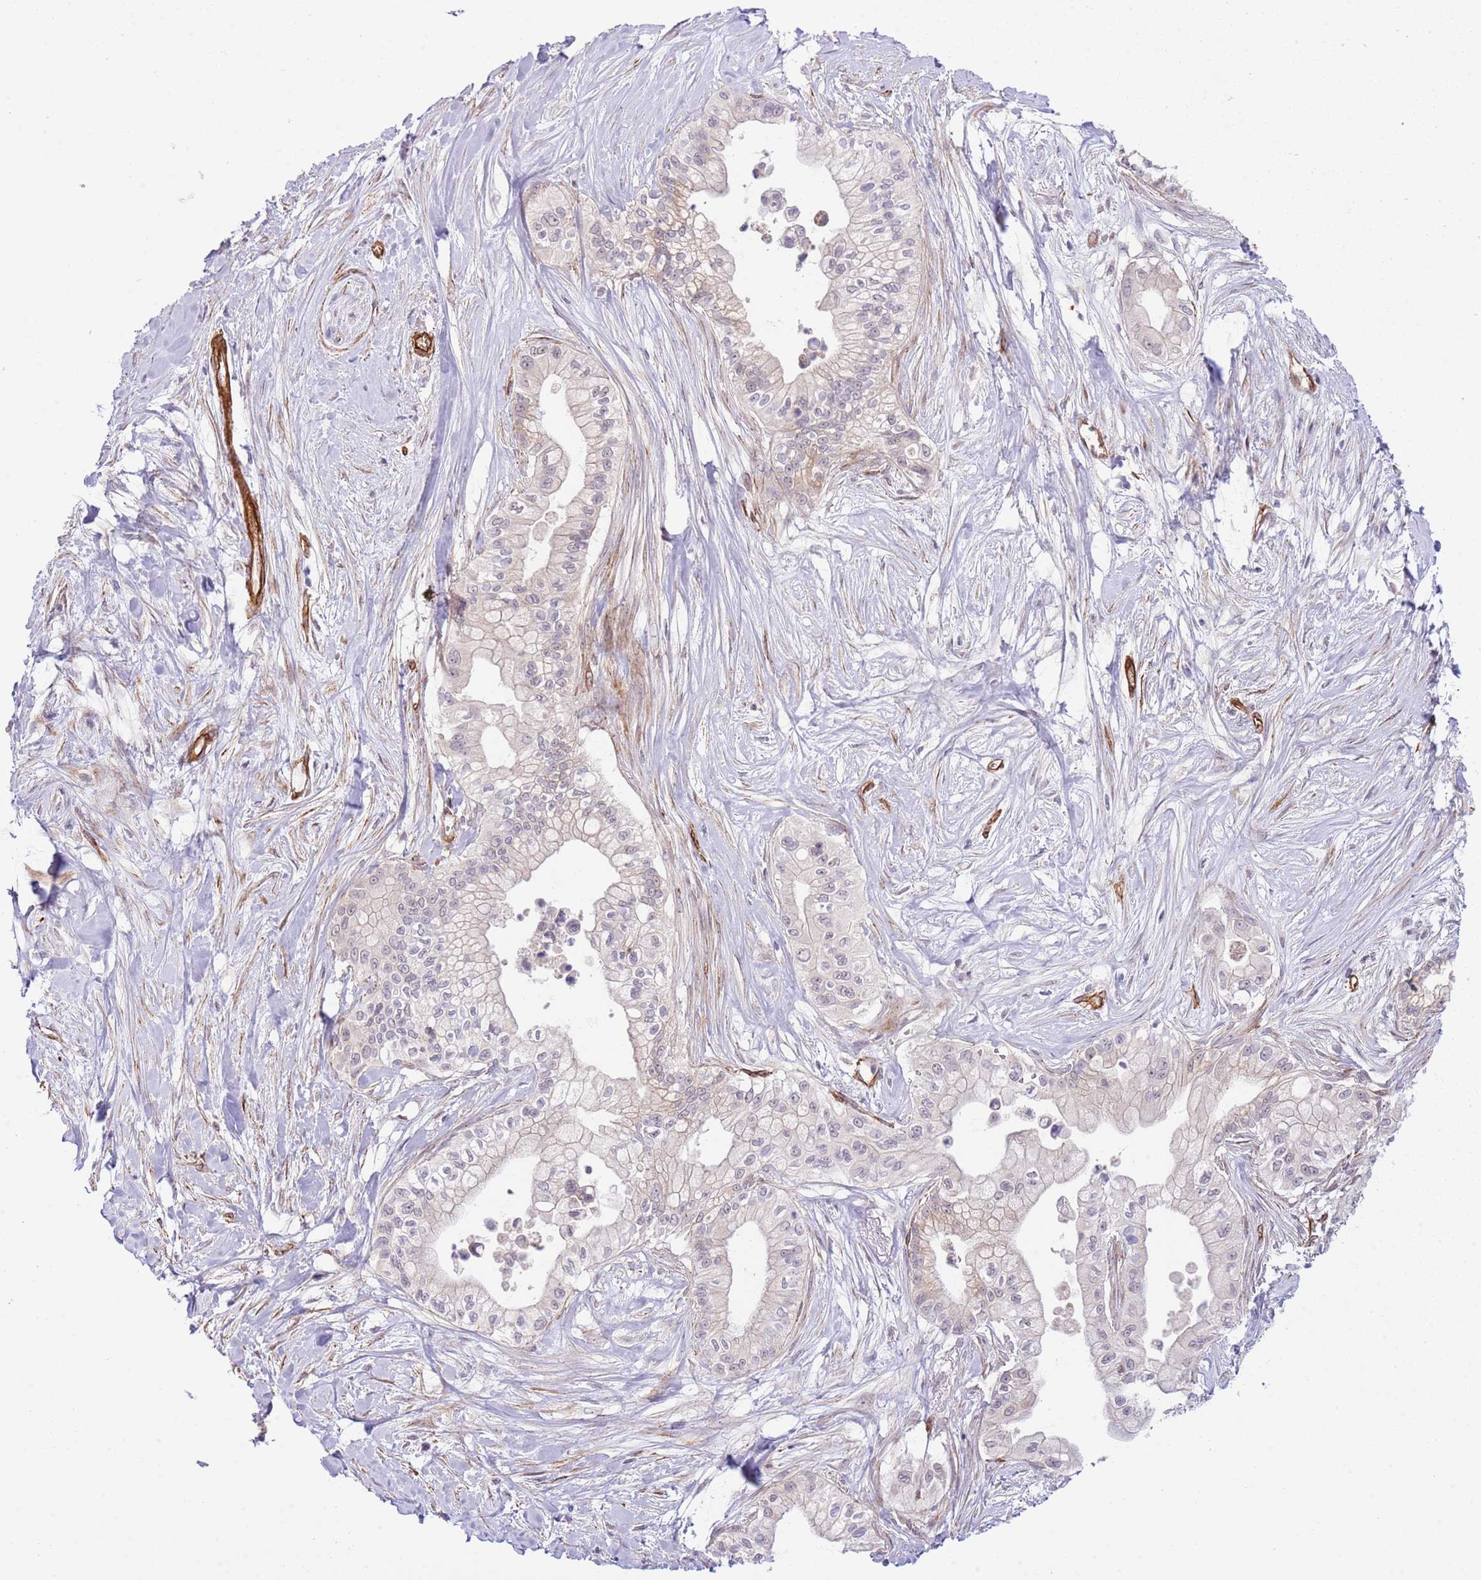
{"staining": {"intensity": "negative", "quantity": "none", "location": "none"}, "tissue": "pancreatic cancer", "cell_type": "Tumor cells", "image_type": "cancer", "snomed": [{"axis": "morphology", "description": "Adenocarcinoma, NOS"}, {"axis": "topography", "description": "Pancreas"}], "caption": "IHC of human adenocarcinoma (pancreatic) shows no positivity in tumor cells.", "gene": "NEK3", "patient": {"sex": "male", "age": 78}}